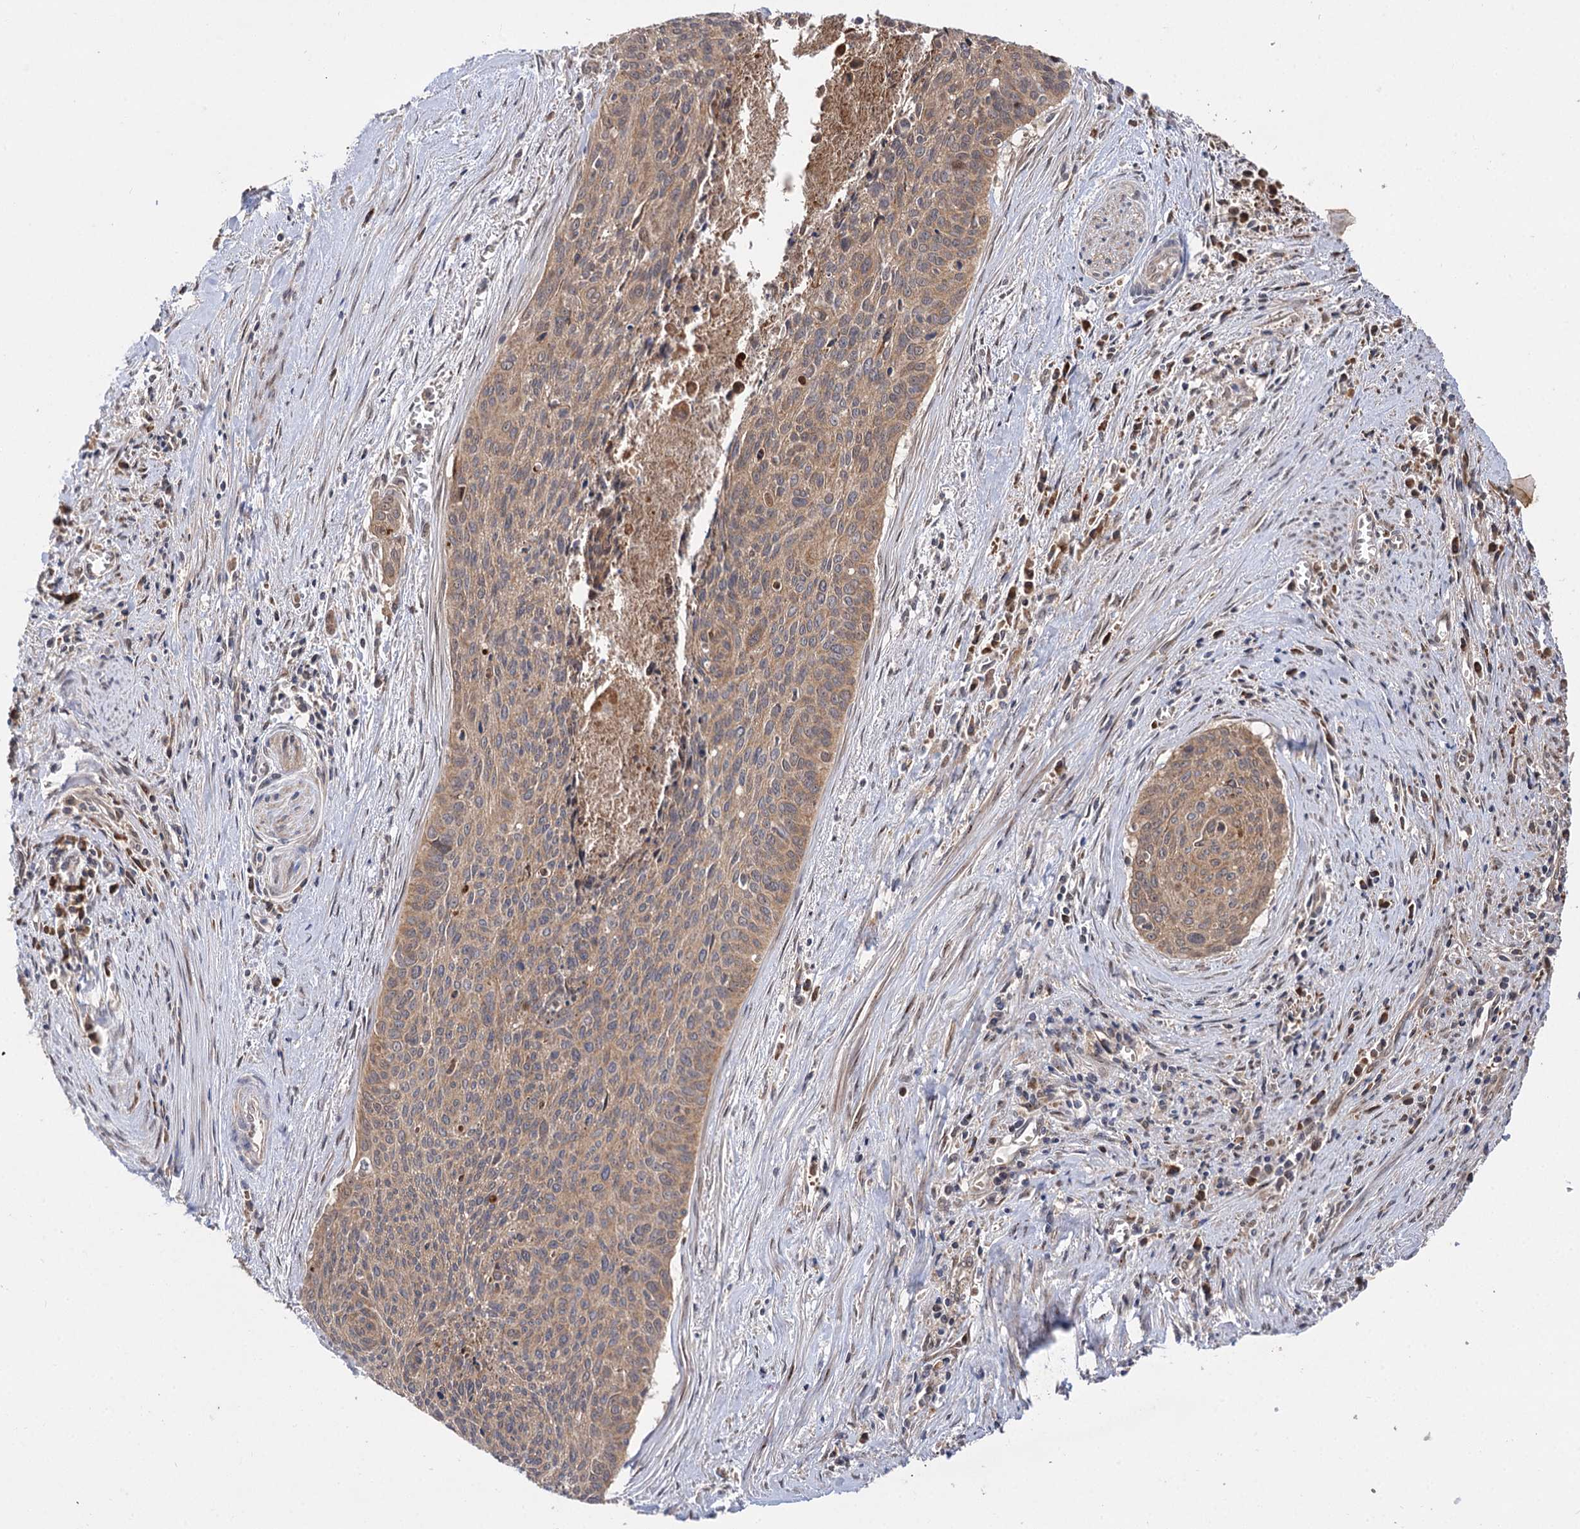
{"staining": {"intensity": "weak", "quantity": ">75%", "location": "cytoplasmic/membranous"}, "tissue": "cervical cancer", "cell_type": "Tumor cells", "image_type": "cancer", "snomed": [{"axis": "morphology", "description": "Squamous cell carcinoma, NOS"}, {"axis": "topography", "description": "Cervix"}], "caption": "Squamous cell carcinoma (cervical) stained with a brown dye displays weak cytoplasmic/membranous positive positivity in approximately >75% of tumor cells.", "gene": "FBXW8", "patient": {"sex": "female", "age": 55}}